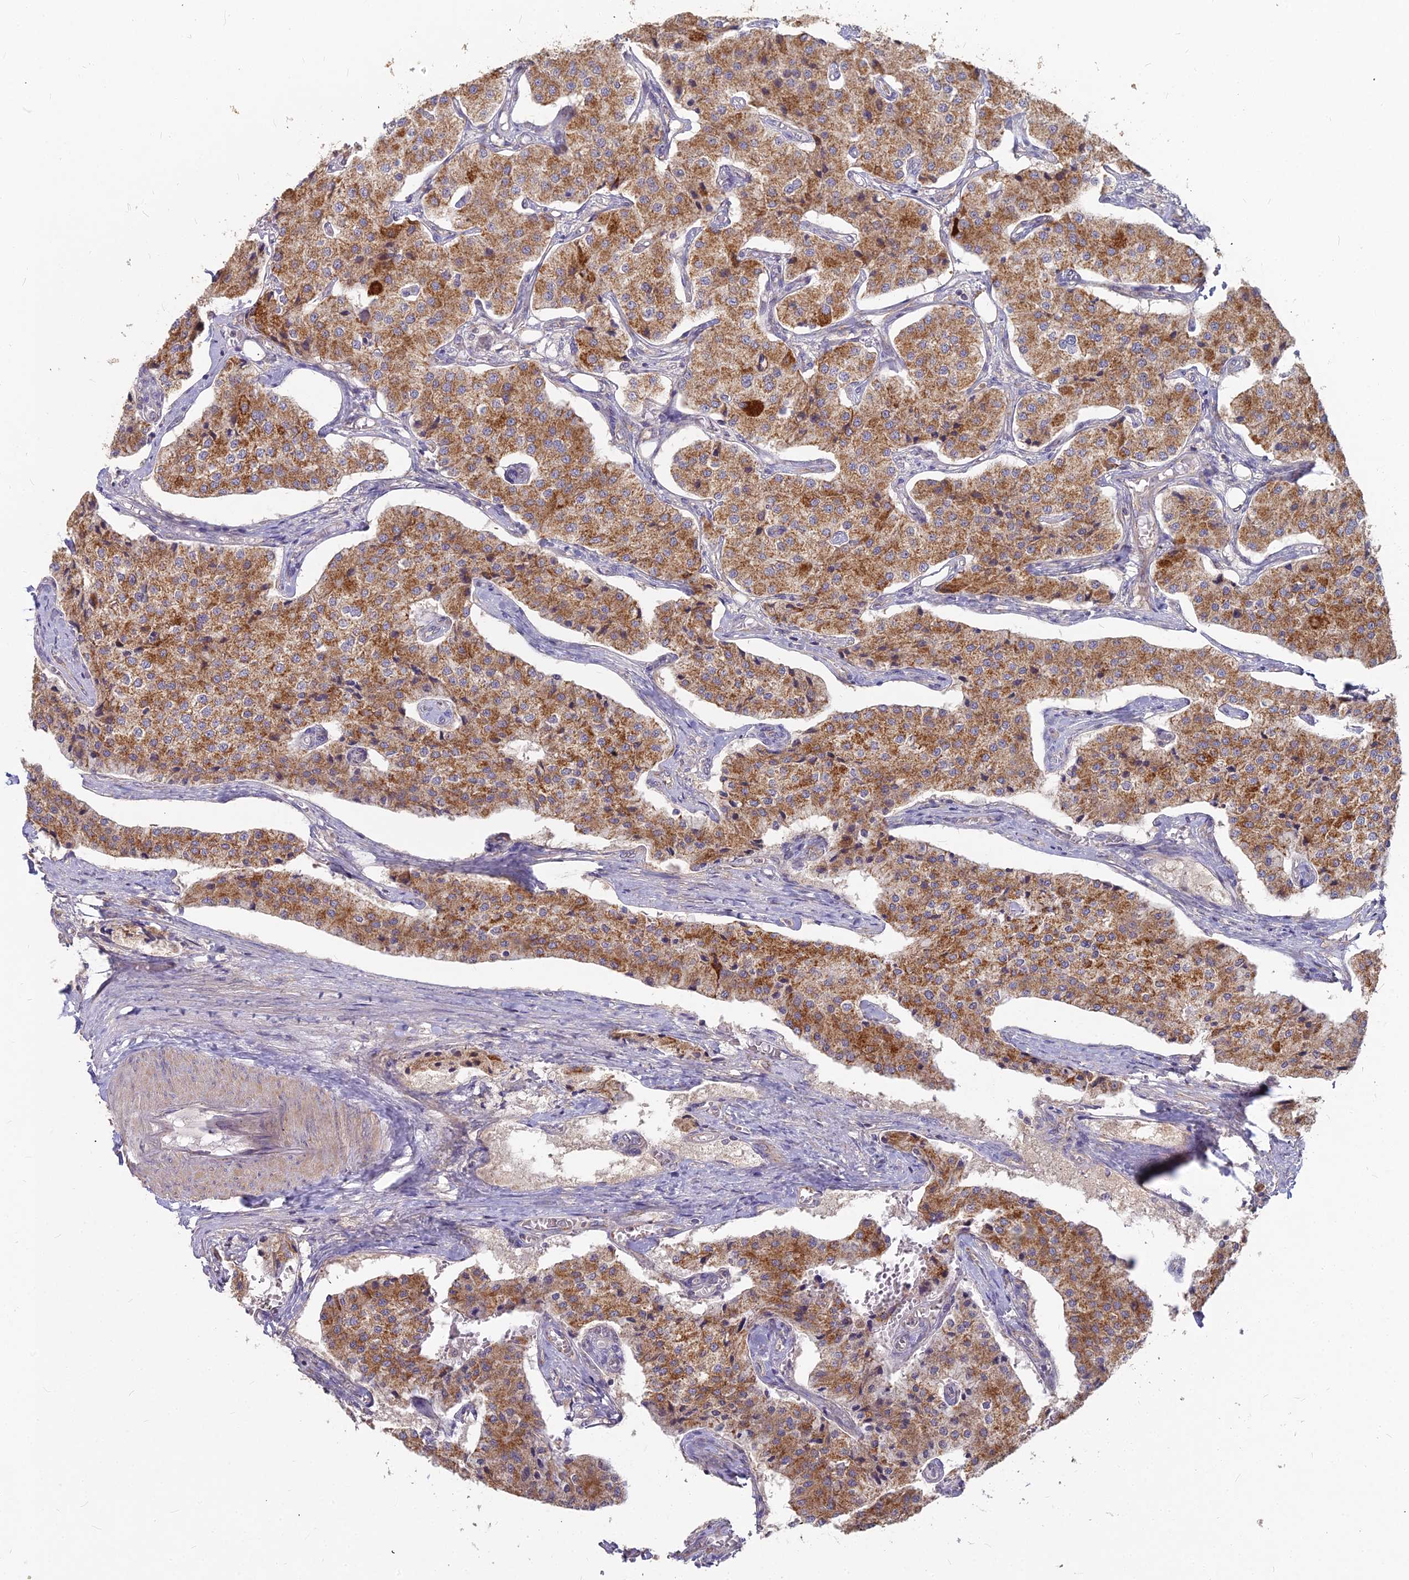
{"staining": {"intensity": "moderate", "quantity": ">75%", "location": "cytoplasmic/membranous"}, "tissue": "carcinoid", "cell_type": "Tumor cells", "image_type": "cancer", "snomed": [{"axis": "morphology", "description": "Carcinoid, malignant, NOS"}, {"axis": "topography", "description": "Colon"}], "caption": "Carcinoid stained with a brown dye displays moderate cytoplasmic/membranous positive expression in about >75% of tumor cells.", "gene": "MICU2", "patient": {"sex": "female", "age": 52}}